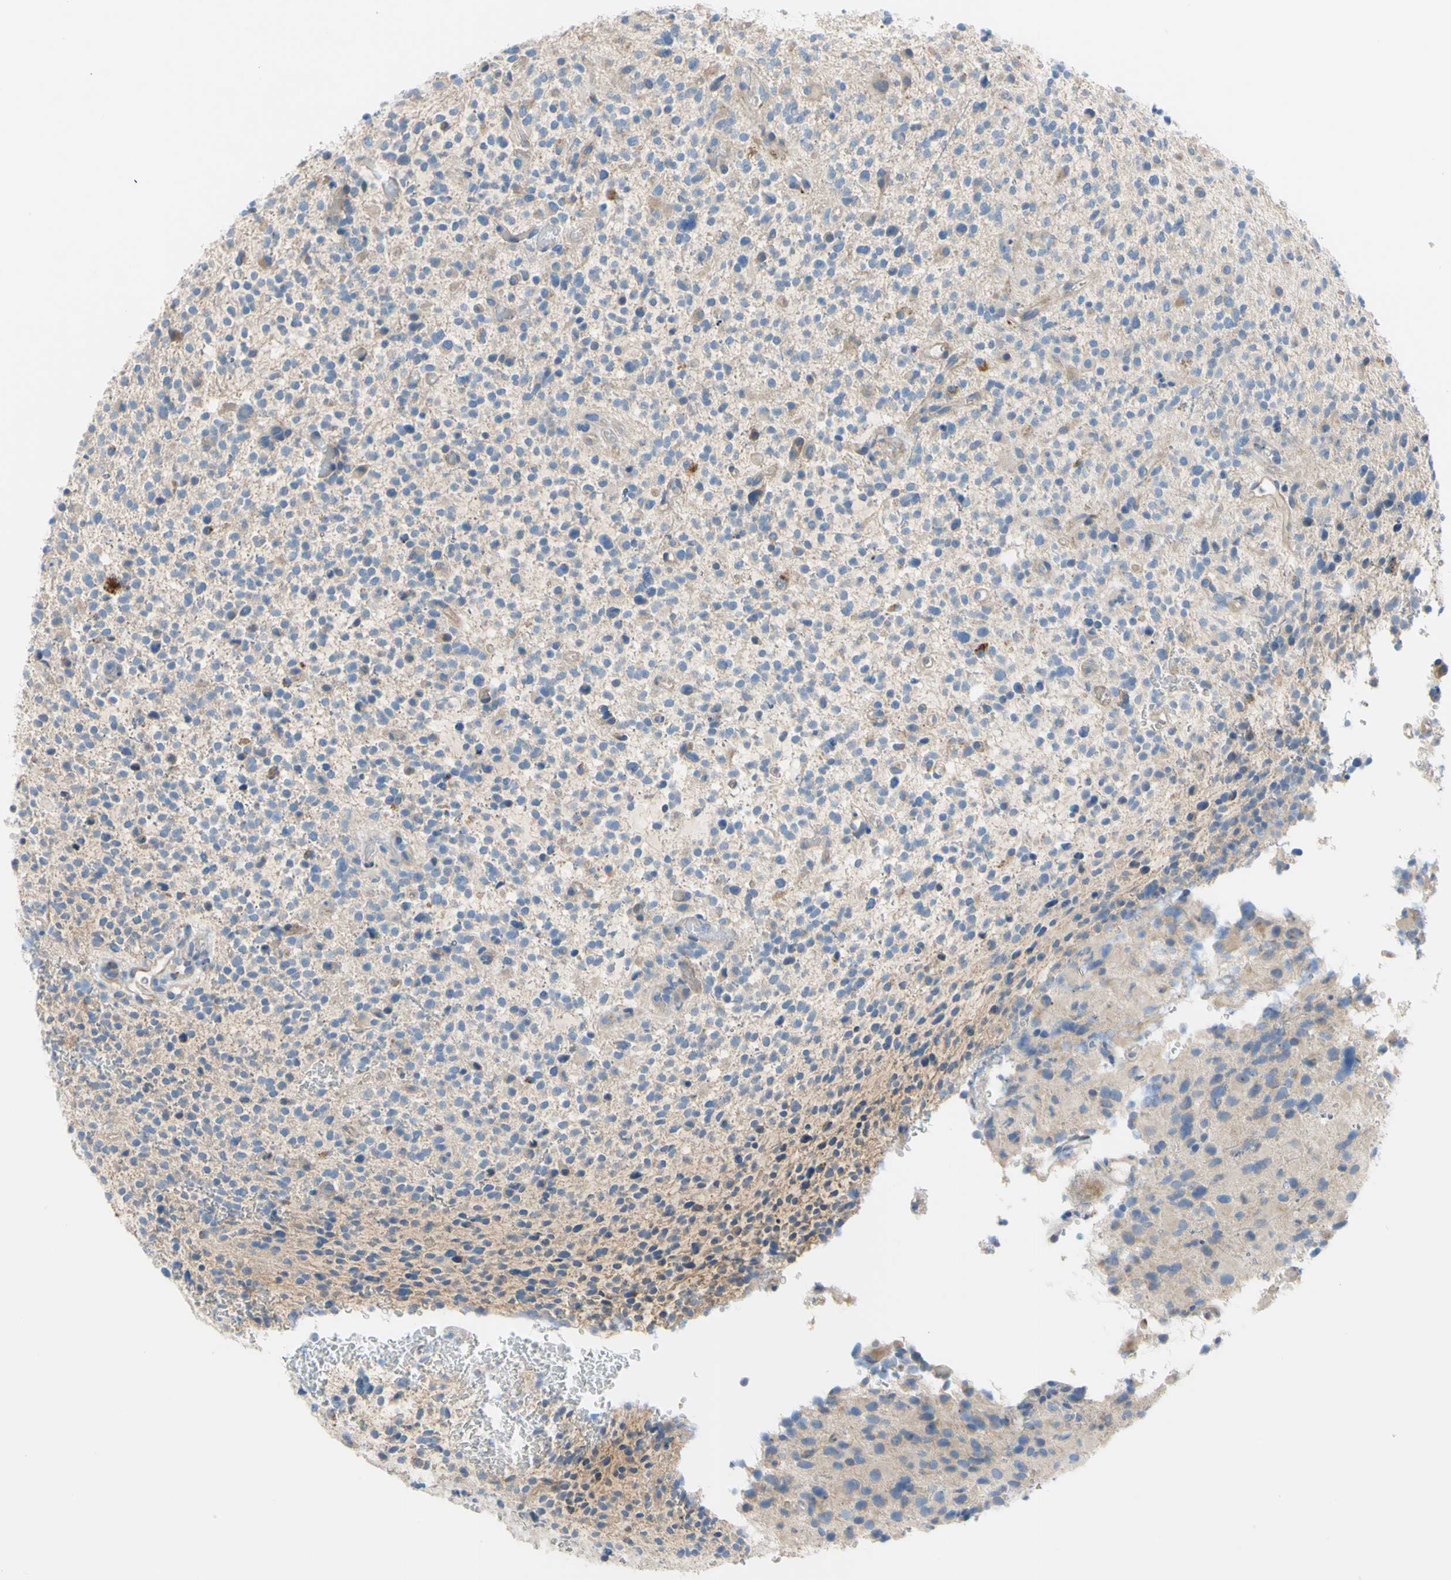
{"staining": {"intensity": "weak", "quantity": "<25%", "location": "cytoplasmic/membranous"}, "tissue": "glioma", "cell_type": "Tumor cells", "image_type": "cancer", "snomed": [{"axis": "morphology", "description": "Glioma, malignant, High grade"}, {"axis": "topography", "description": "Brain"}], "caption": "An immunohistochemistry image of glioma is shown. There is no staining in tumor cells of glioma.", "gene": "TMEM59L", "patient": {"sex": "male", "age": 48}}